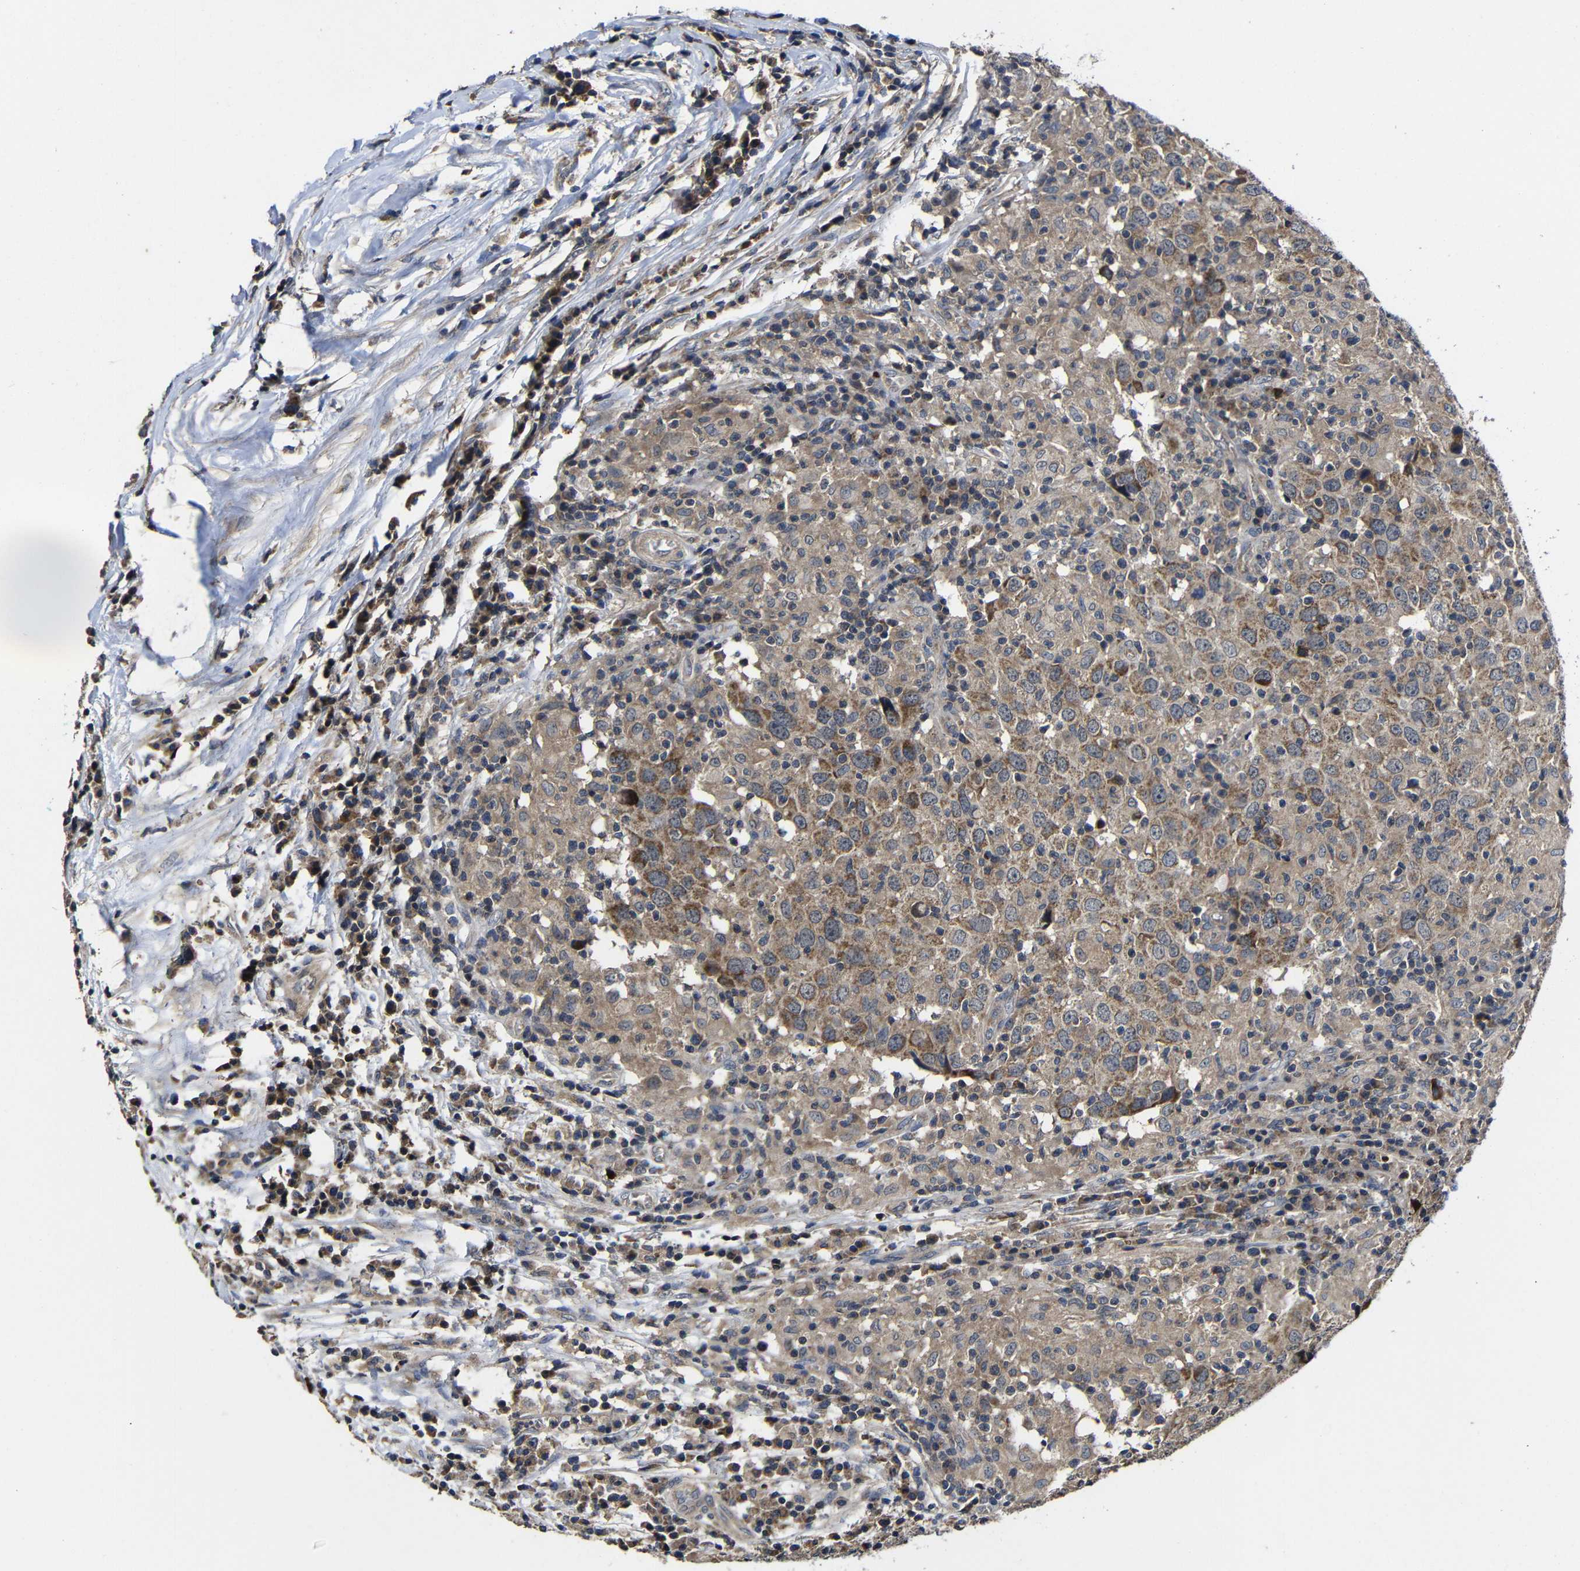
{"staining": {"intensity": "moderate", "quantity": "25%-75%", "location": "cytoplasmic/membranous"}, "tissue": "head and neck cancer", "cell_type": "Tumor cells", "image_type": "cancer", "snomed": [{"axis": "morphology", "description": "Adenocarcinoma, NOS"}, {"axis": "topography", "description": "Salivary gland"}, {"axis": "topography", "description": "Head-Neck"}], "caption": "Protein analysis of head and neck adenocarcinoma tissue exhibits moderate cytoplasmic/membranous positivity in about 25%-75% of tumor cells. Nuclei are stained in blue.", "gene": "LPAR5", "patient": {"sex": "female", "age": 65}}